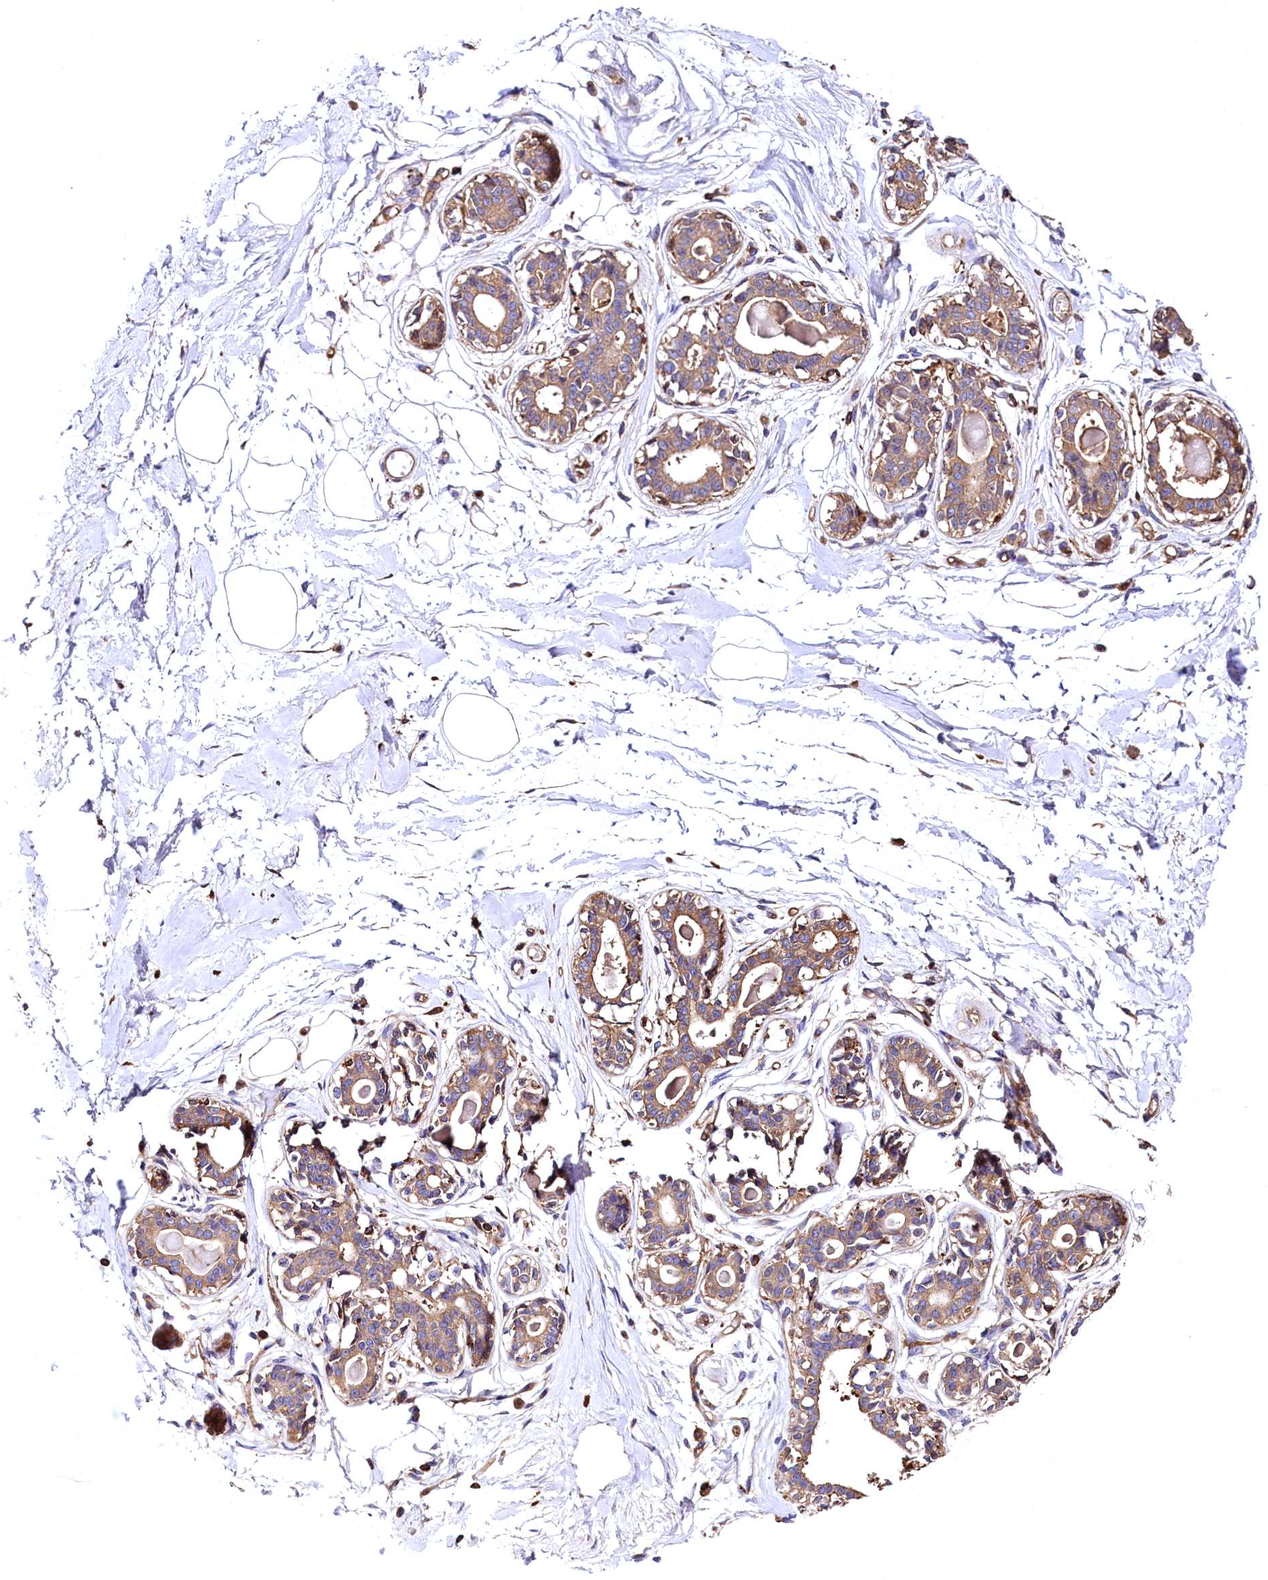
{"staining": {"intensity": "negative", "quantity": "none", "location": "none"}, "tissue": "breast", "cell_type": "Adipocytes", "image_type": "normal", "snomed": [{"axis": "morphology", "description": "Normal tissue, NOS"}, {"axis": "topography", "description": "Breast"}], "caption": "The immunohistochemistry (IHC) histopathology image has no significant positivity in adipocytes of breast.", "gene": "RARS2", "patient": {"sex": "female", "age": 45}}